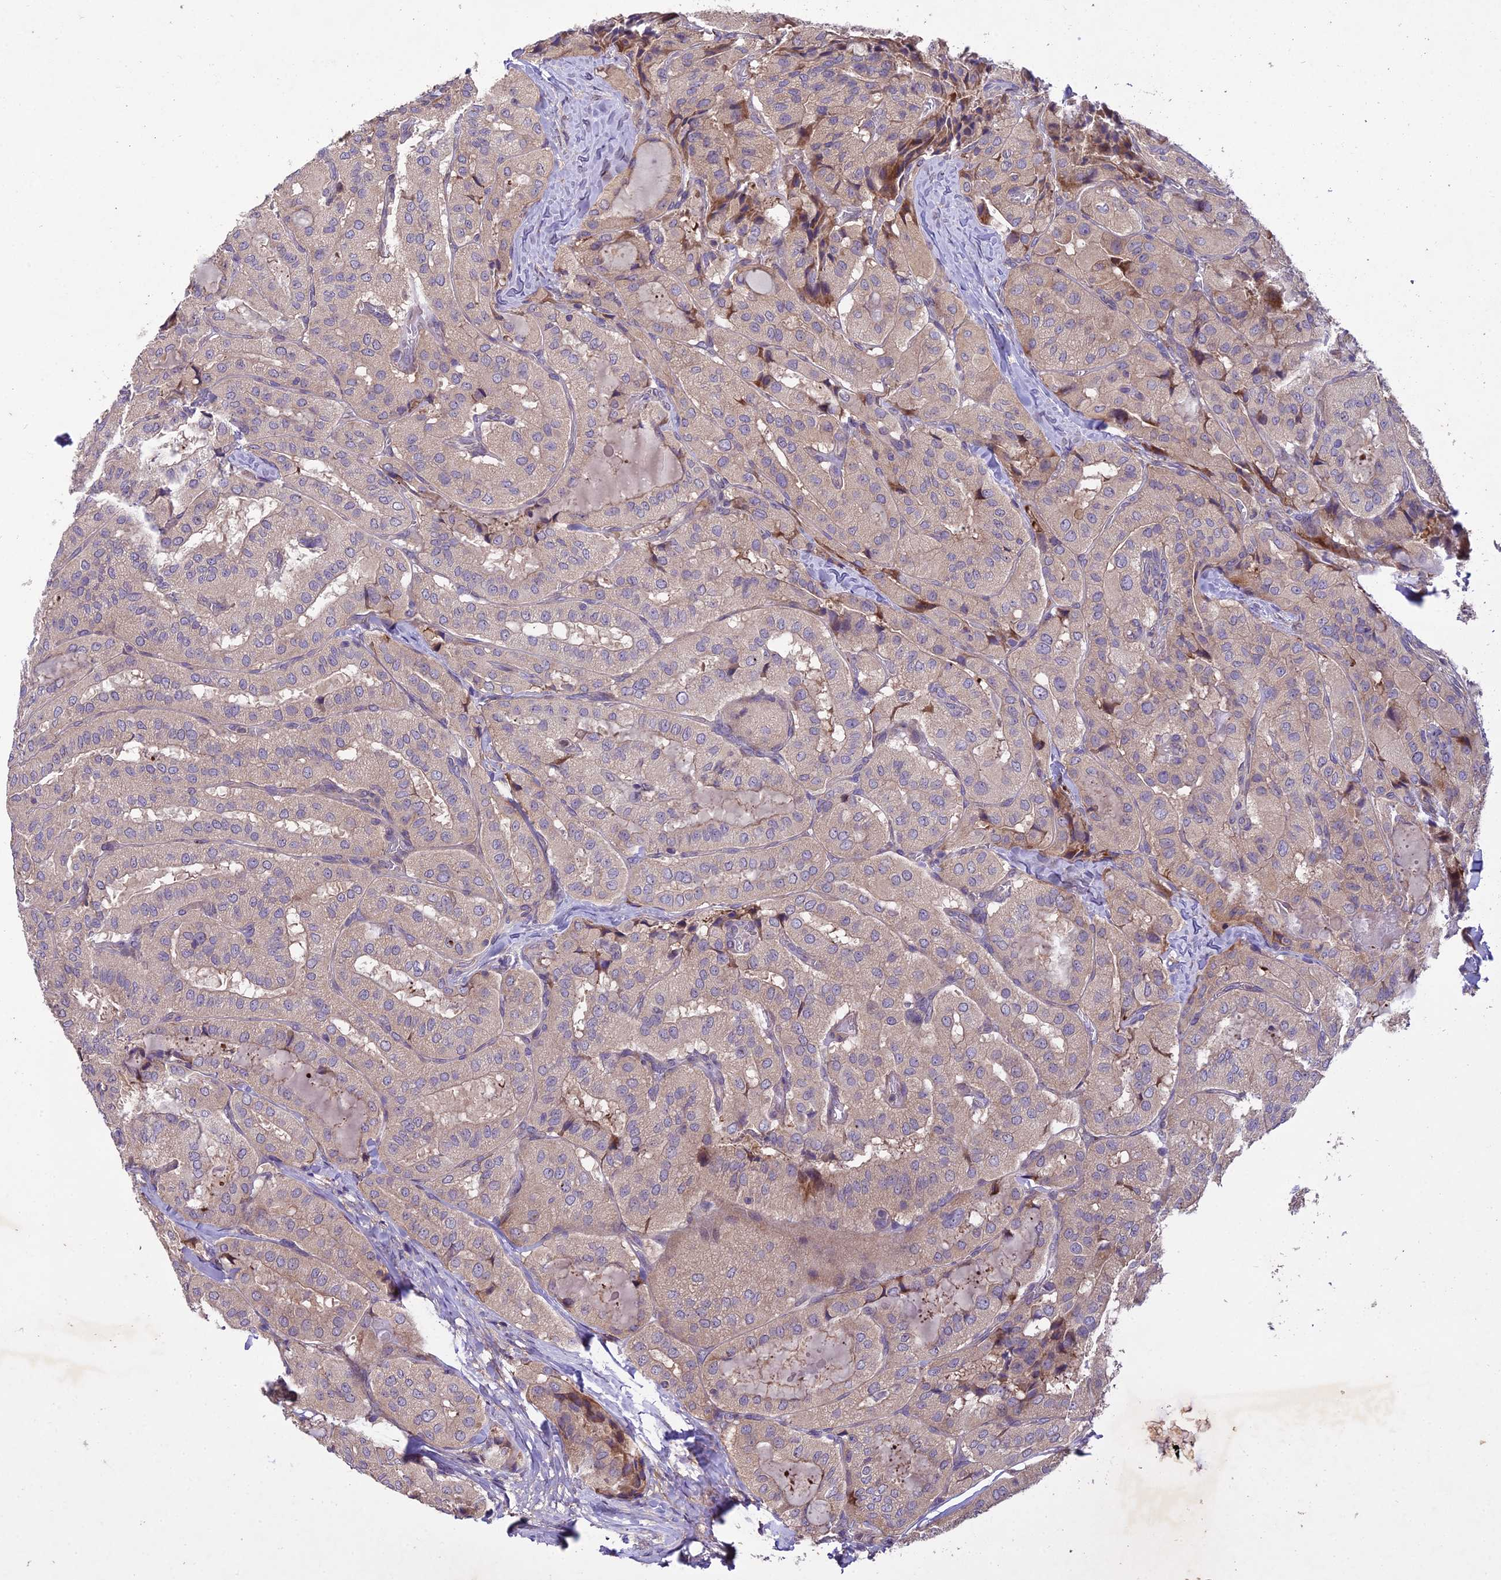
{"staining": {"intensity": "weak", "quantity": "<25%", "location": "cytoplasmic/membranous"}, "tissue": "thyroid cancer", "cell_type": "Tumor cells", "image_type": "cancer", "snomed": [{"axis": "morphology", "description": "Normal tissue, NOS"}, {"axis": "morphology", "description": "Papillary adenocarcinoma, NOS"}, {"axis": "topography", "description": "Thyroid gland"}], "caption": "Immunohistochemical staining of human papillary adenocarcinoma (thyroid) shows no significant expression in tumor cells.", "gene": "CENPL", "patient": {"sex": "female", "age": 59}}